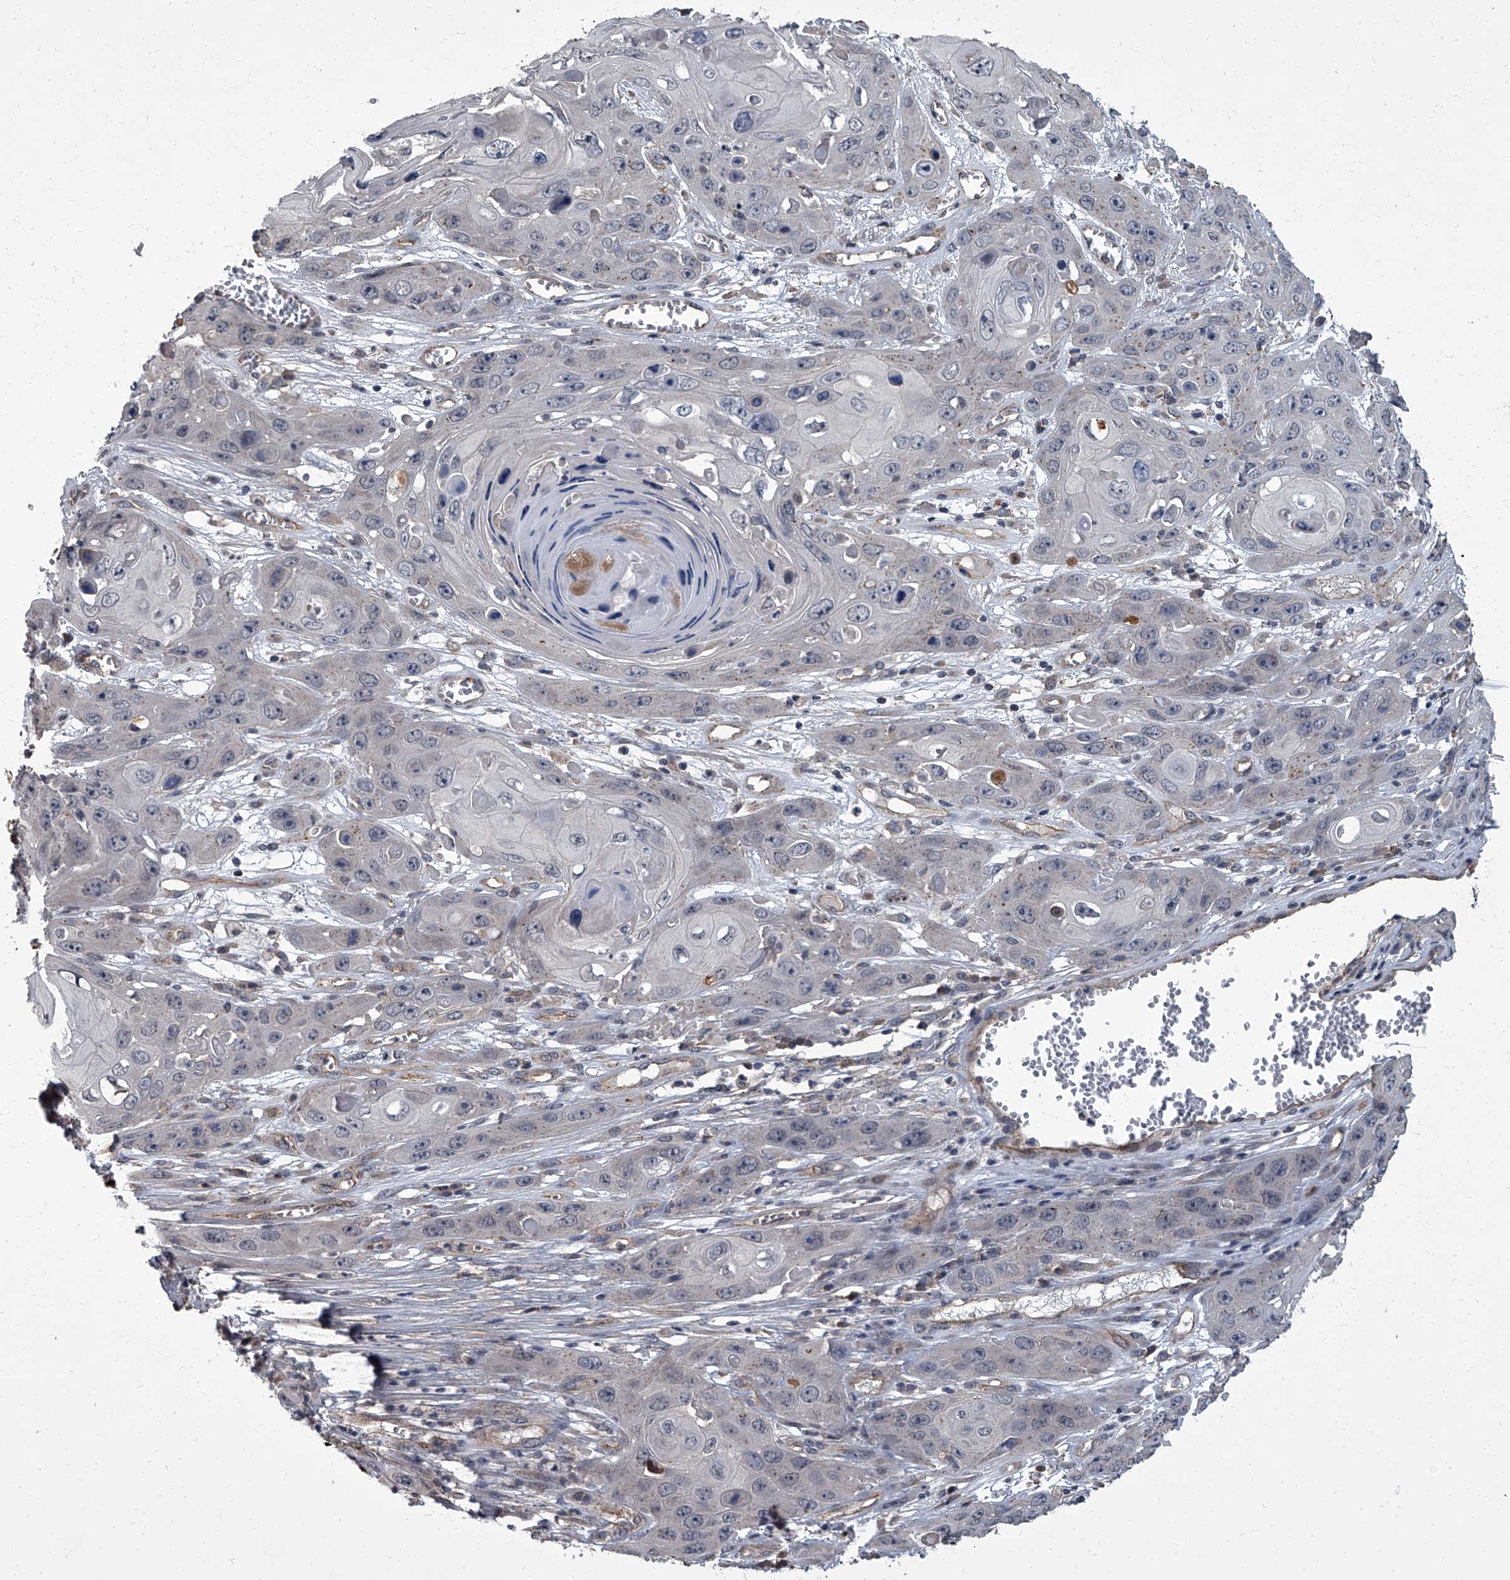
{"staining": {"intensity": "negative", "quantity": "none", "location": "none"}, "tissue": "skin cancer", "cell_type": "Tumor cells", "image_type": "cancer", "snomed": [{"axis": "morphology", "description": "Squamous cell carcinoma, NOS"}, {"axis": "topography", "description": "Skin"}], "caption": "Tumor cells show no significant protein staining in skin squamous cell carcinoma. (Brightfield microscopy of DAB IHC at high magnification).", "gene": "SIRT4", "patient": {"sex": "male", "age": 55}}